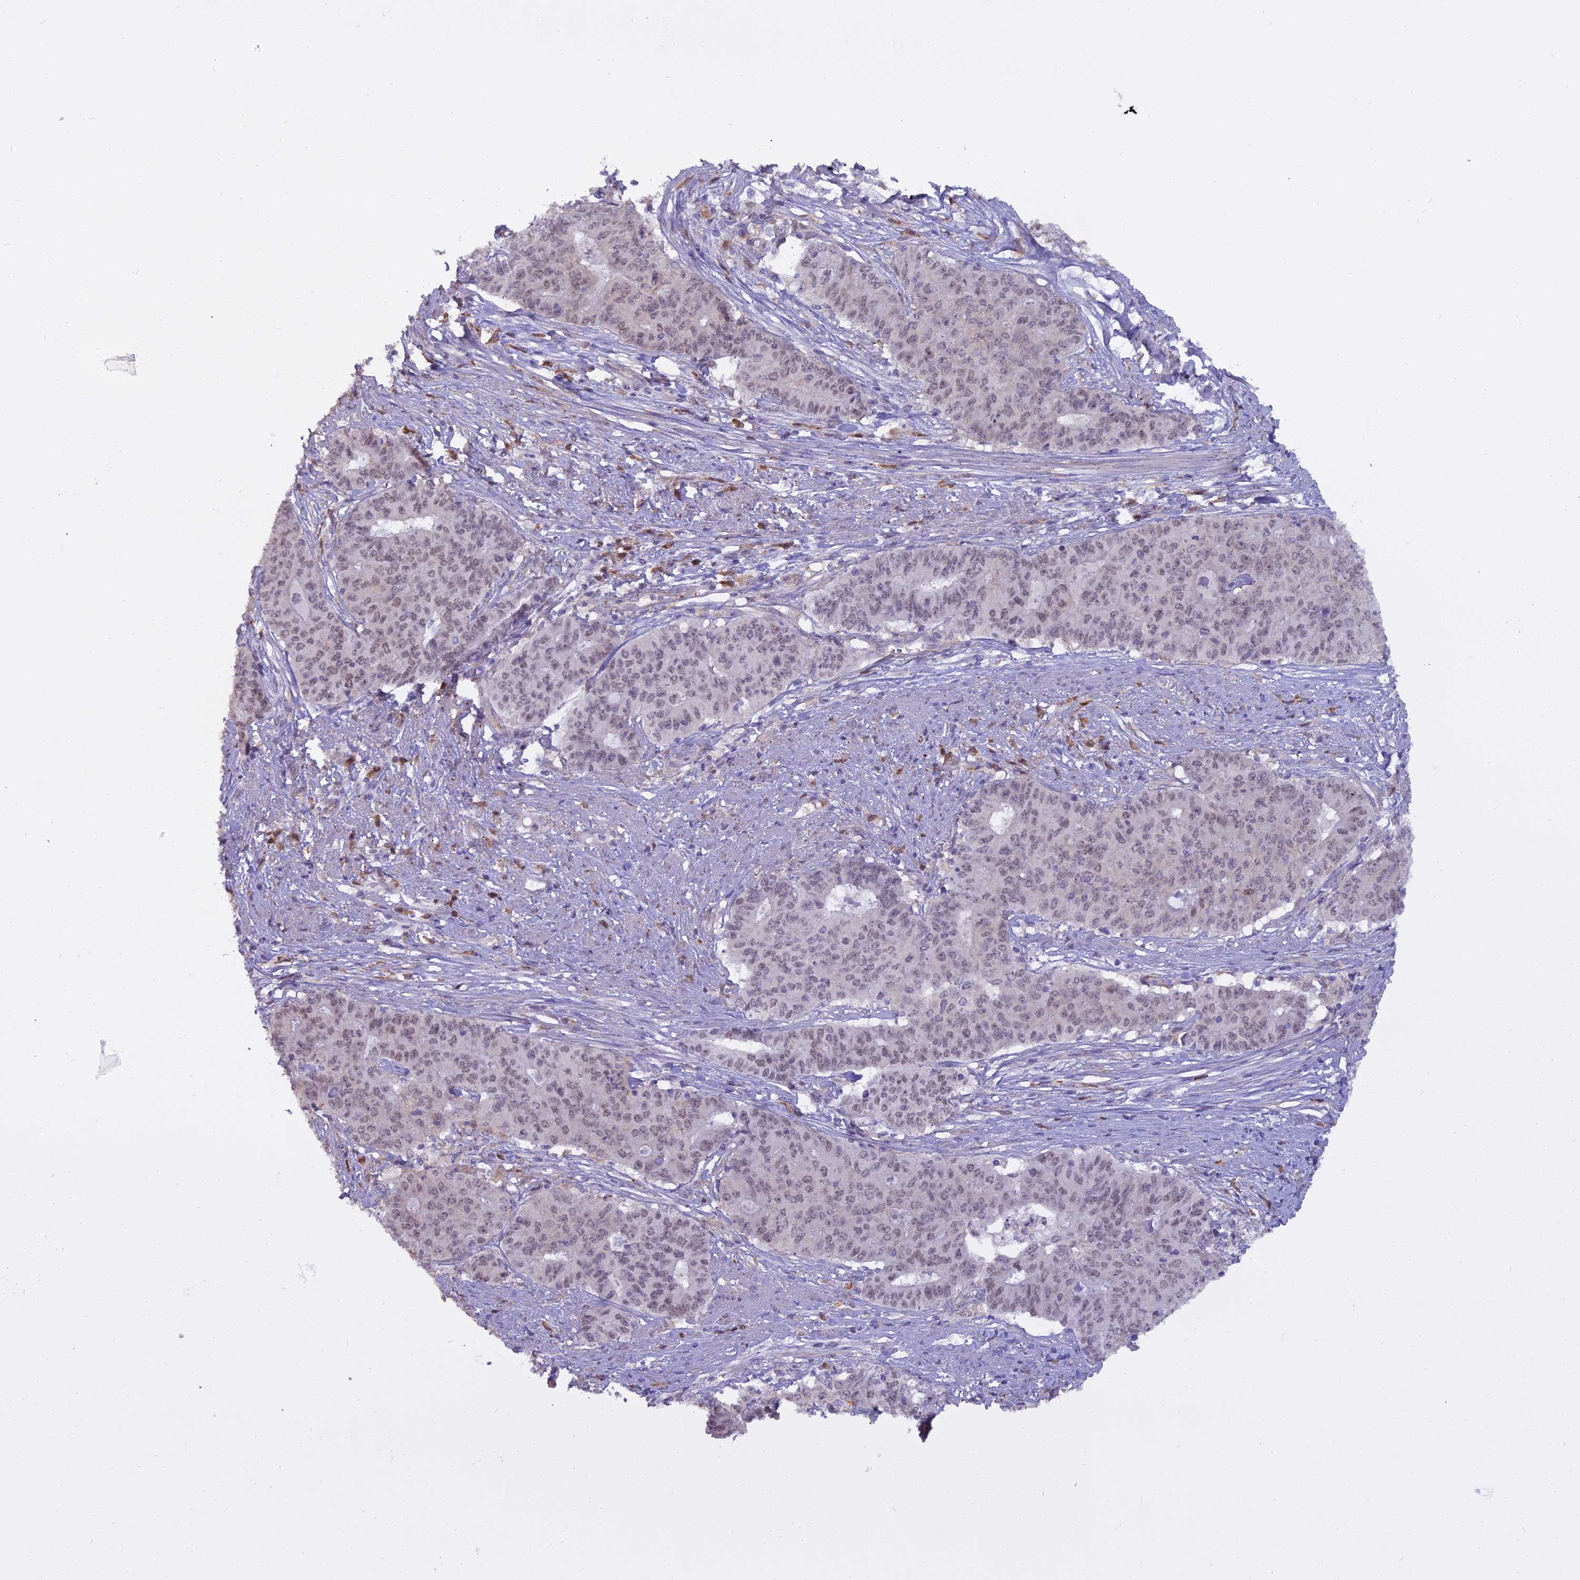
{"staining": {"intensity": "weak", "quantity": "25%-75%", "location": "nuclear"}, "tissue": "endometrial cancer", "cell_type": "Tumor cells", "image_type": "cancer", "snomed": [{"axis": "morphology", "description": "Adenocarcinoma, NOS"}, {"axis": "topography", "description": "Endometrium"}], "caption": "Tumor cells demonstrate weak nuclear staining in approximately 25%-75% of cells in adenocarcinoma (endometrial). (DAB (3,3'-diaminobenzidine) IHC, brown staining for protein, blue staining for nuclei).", "gene": "BLNK", "patient": {"sex": "female", "age": 59}}